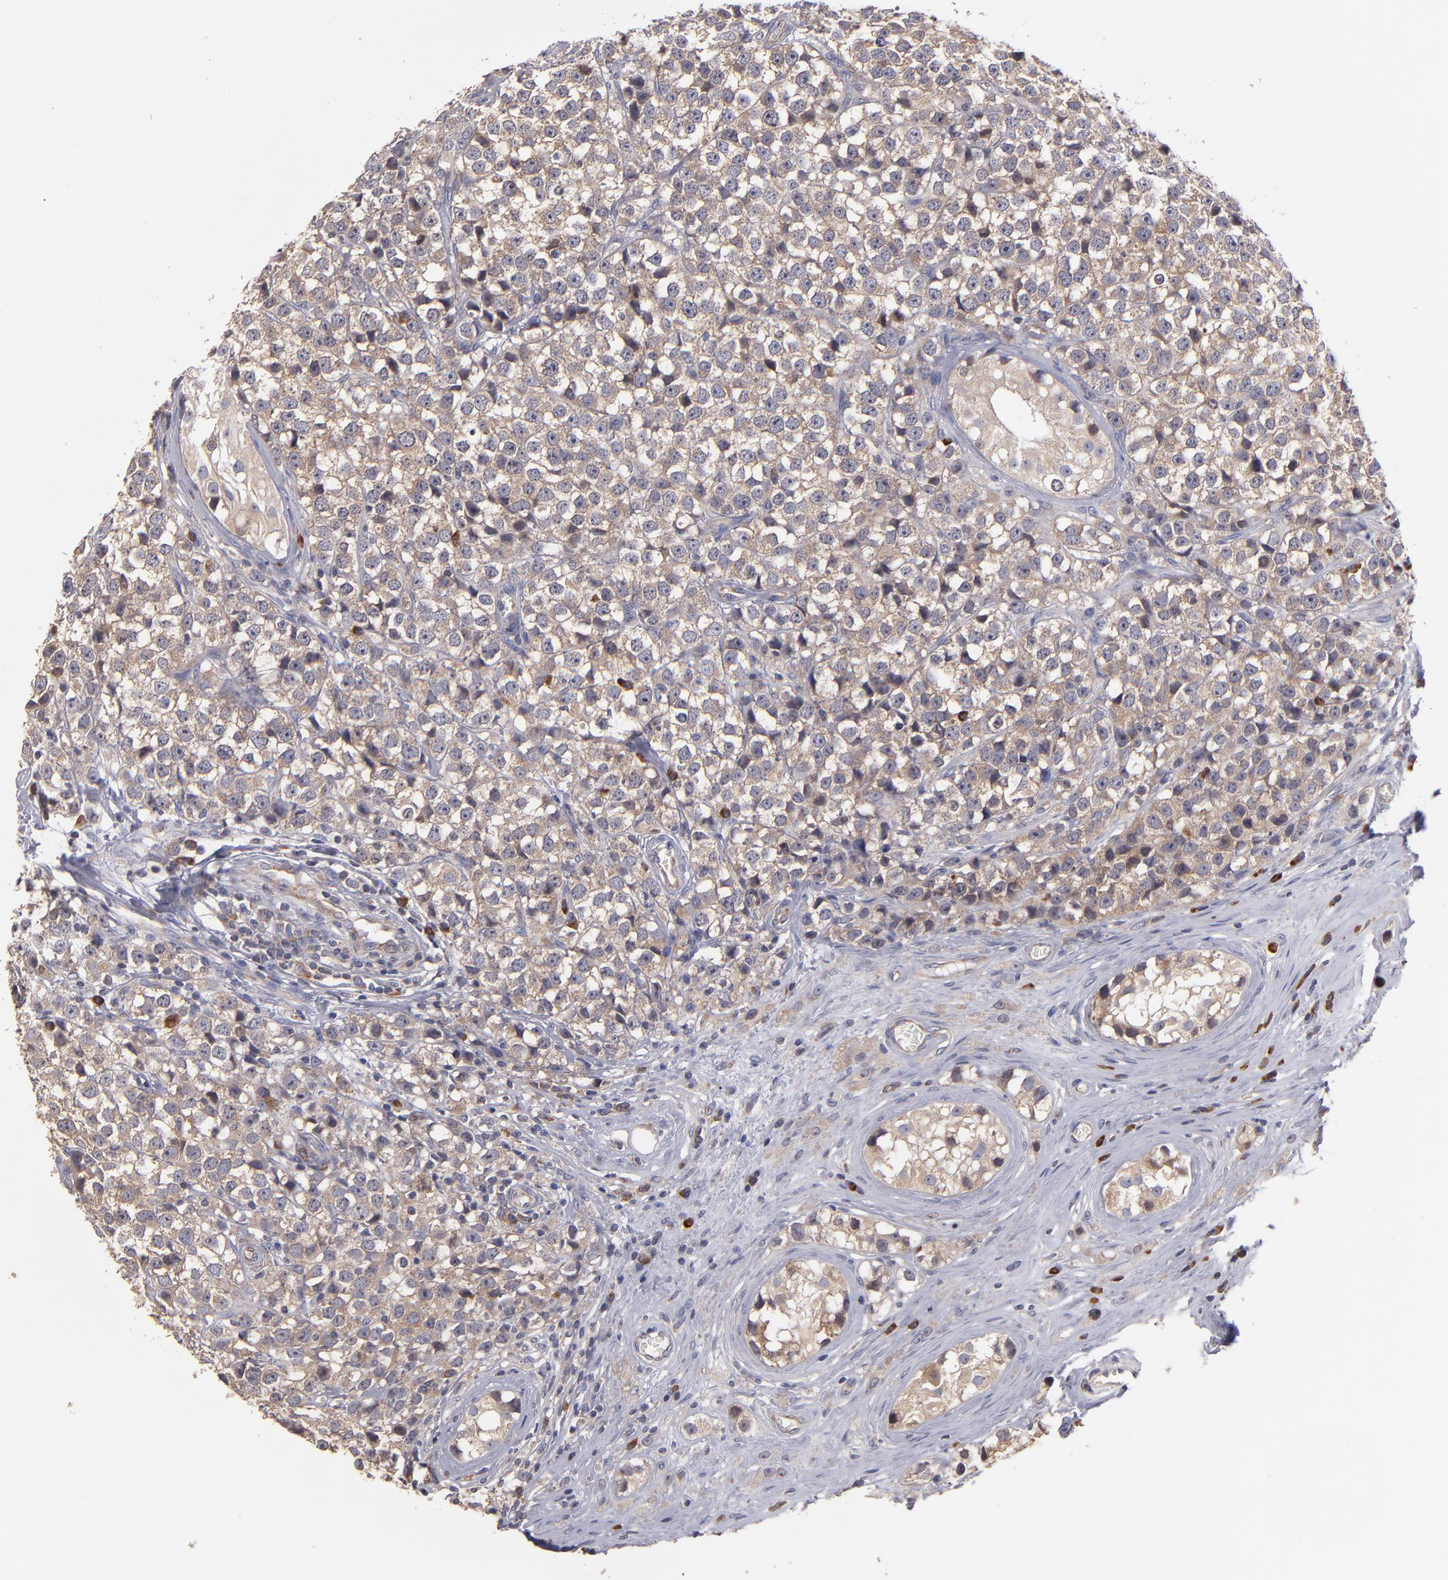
{"staining": {"intensity": "weak", "quantity": ">75%", "location": "cytoplasmic/membranous"}, "tissue": "testis cancer", "cell_type": "Tumor cells", "image_type": "cancer", "snomed": [{"axis": "morphology", "description": "Seminoma, NOS"}, {"axis": "topography", "description": "Testis"}], "caption": "Protein staining reveals weak cytoplasmic/membranous positivity in approximately >75% of tumor cells in seminoma (testis).", "gene": "EIF3L", "patient": {"sex": "male", "age": 25}}